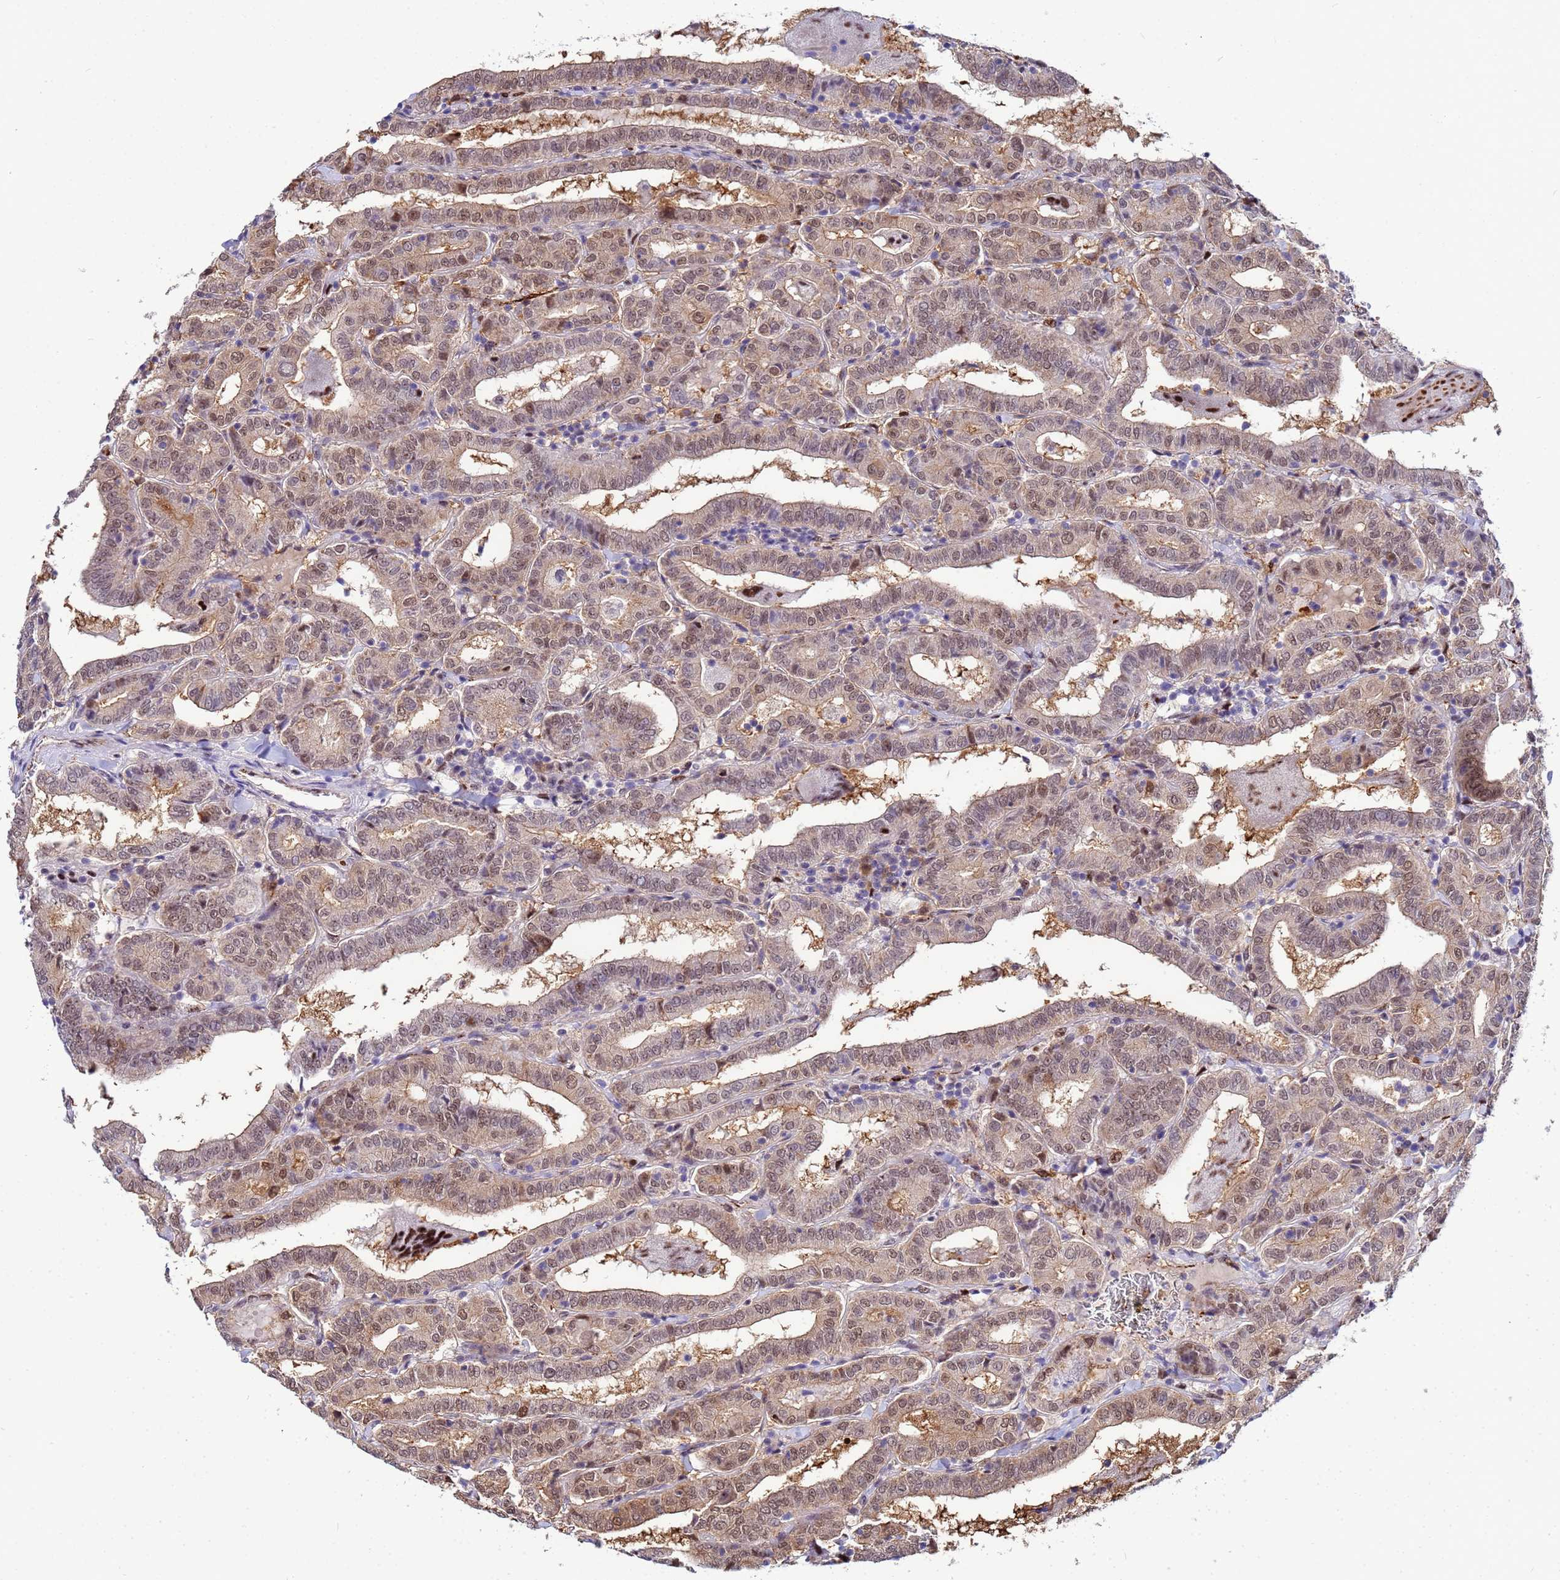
{"staining": {"intensity": "weak", "quantity": ">75%", "location": "cytoplasmic/membranous,nuclear"}, "tissue": "thyroid cancer", "cell_type": "Tumor cells", "image_type": "cancer", "snomed": [{"axis": "morphology", "description": "Papillary adenocarcinoma, NOS"}, {"axis": "topography", "description": "Thyroid gland"}], "caption": "Immunohistochemical staining of human thyroid cancer (papillary adenocarcinoma) reveals low levels of weak cytoplasmic/membranous and nuclear protein staining in about >75% of tumor cells.", "gene": "SLC25A37", "patient": {"sex": "female", "age": 72}}